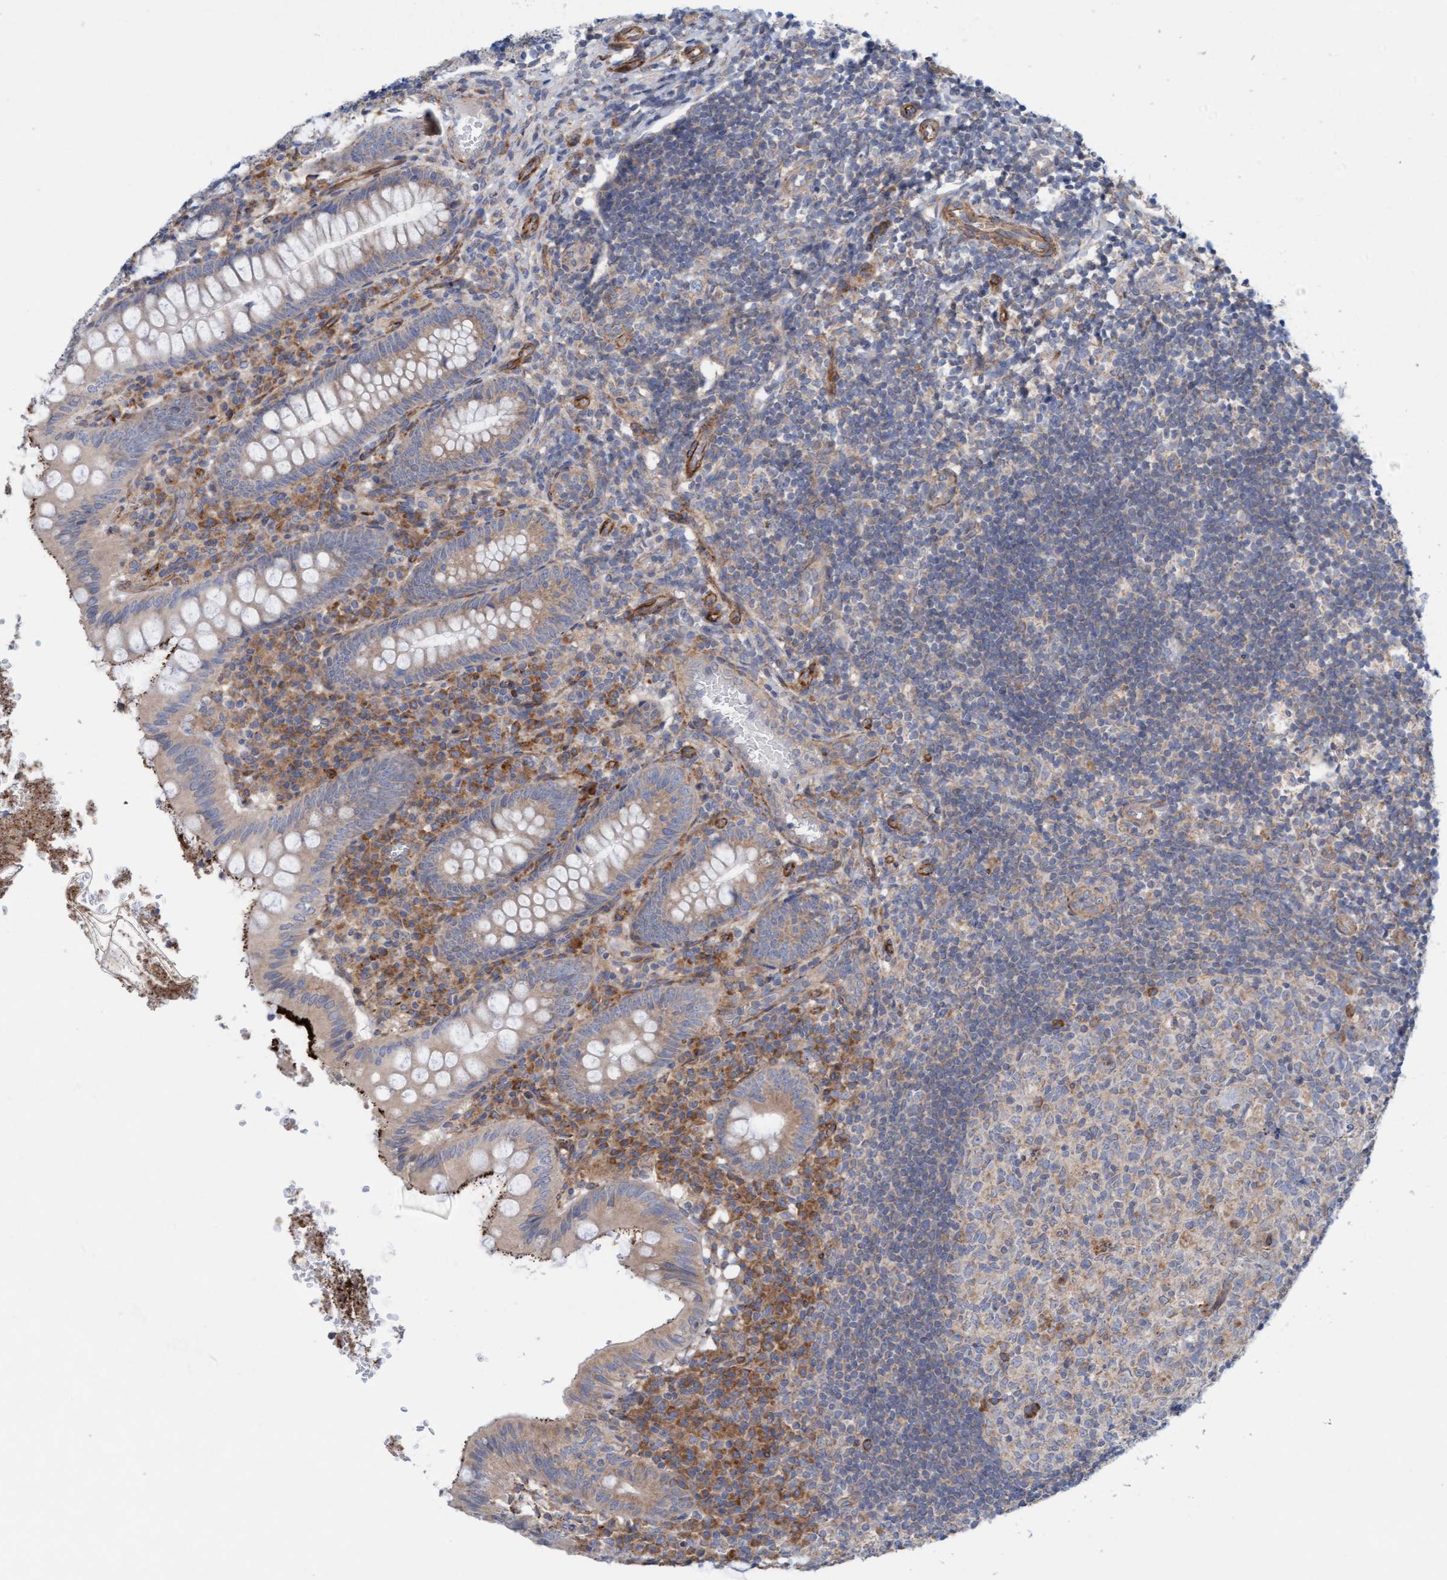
{"staining": {"intensity": "moderate", "quantity": "25%-75%", "location": "cytoplasmic/membranous"}, "tissue": "appendix", "cell_type": "Glandular cells", "image_type": "normal", "snomed": [{"axis": "morphology", "description": "Normal tissue, NOS"}, {"axis": "topography", "description": "Appendix"}], "caption": "Immunohistochemistry (IHC) (DAB) staining of unremarkable human appendix reveals moderate cytoplasmic/membranous protein staining in about 25%-75% of glandular cells.", "gene": "CDK5RAP3", "patient": {"sex": "male", "age": 8}}